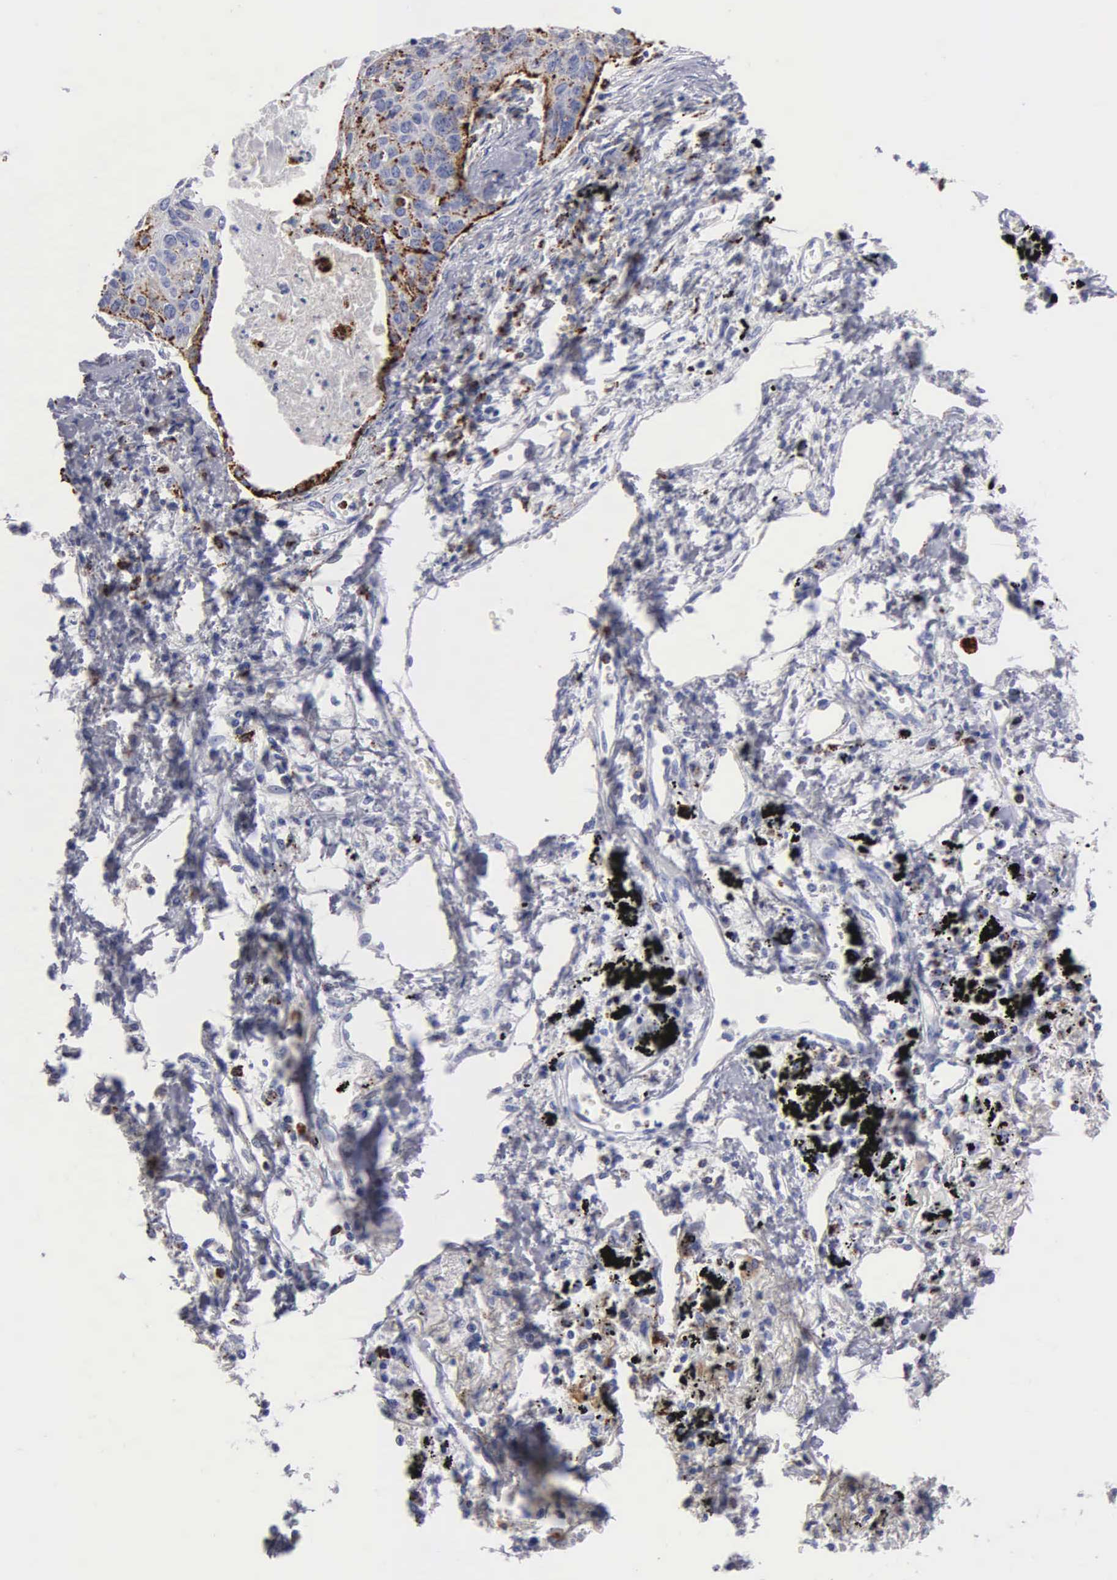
{"staining": {"intensity": "moderate", "quantity": "25%-75%", "location": "cytoplasmic/membranous"}, "tissue": "lung cancer", "cell_type": "Tumor cells", "image_type": "cancer", "snomed": [{"axis": "morphology", "description": "Squamous cell carcinoma, NOS"}, {"axis": "topography", "description": "Lung"}], "caption": "Lung cancer stained with DAB (3,3'-diaminobenzidine) immunohistochemistry reveals medium levels of moderate cytoplasmic/membranous staining in about 25%-75% of tumor cells. Immunohistochemistry (ihc) stains the protein of interest in brown and the nuclei are stained blue.", "gene": "CTSH", "patient": {"sex": "male", "age": 71}}